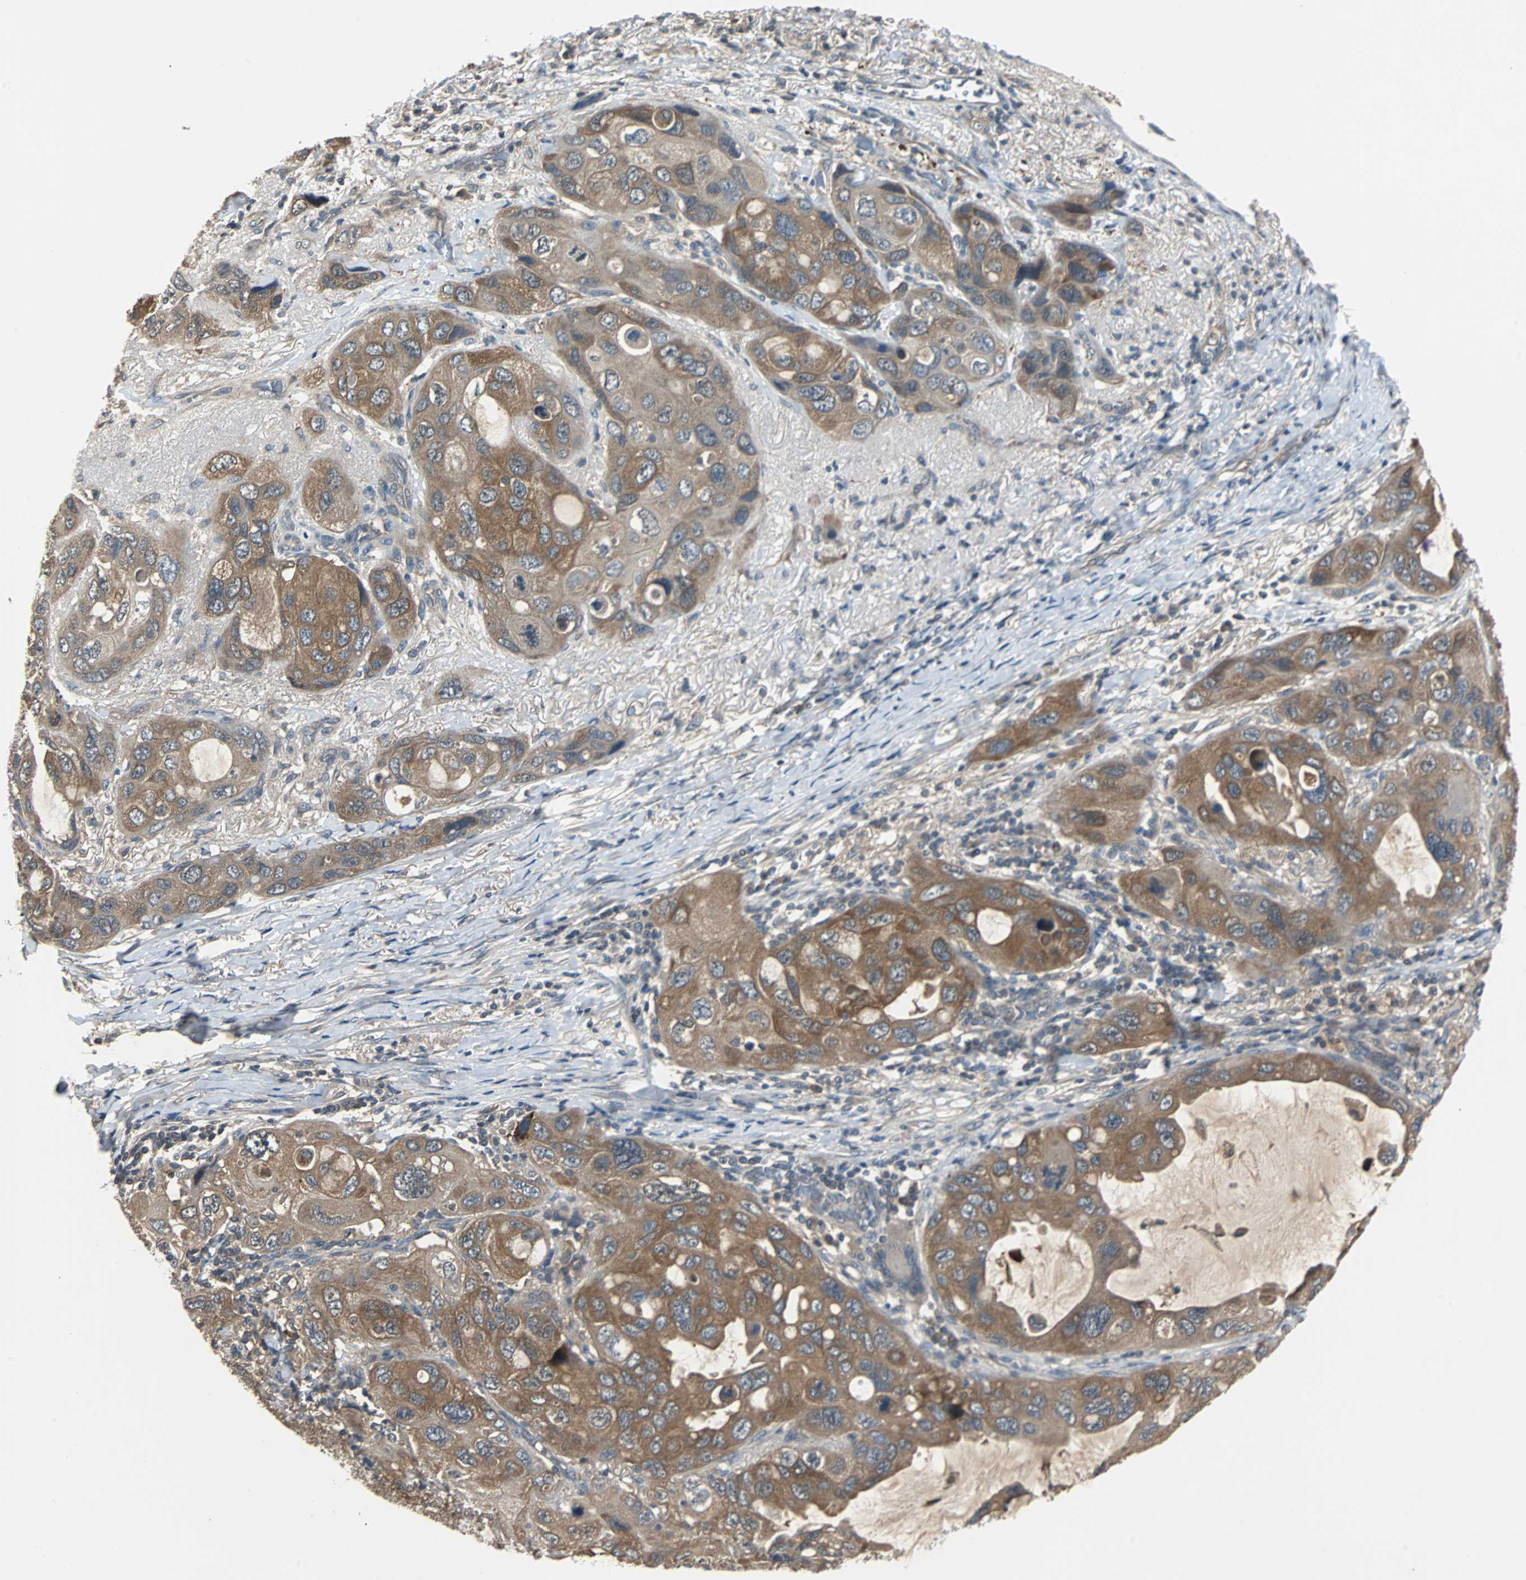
{"staining": {"intensity": "moderate", "quantity": ">75%", "location": "cytoplasmic/membranous"}, "tissue": "lung cancer", "cell_type": "Tumor cells", "image_type": "cancer", "snomed": [{"axis": "morphology", "description": "Squamous cell carcinoma, NOS"}, {"axis": "topography", "description": "Lung"}], "caption": "There is medium levels of moderate cytoplasmic/membranous expression in tumor cells of squamous cell carcinoma (lung), as demonstrated by immunohistochemical staining (brown color).", "gene": "ABHD2", "patient": {"sex": "female", "age": 73}}